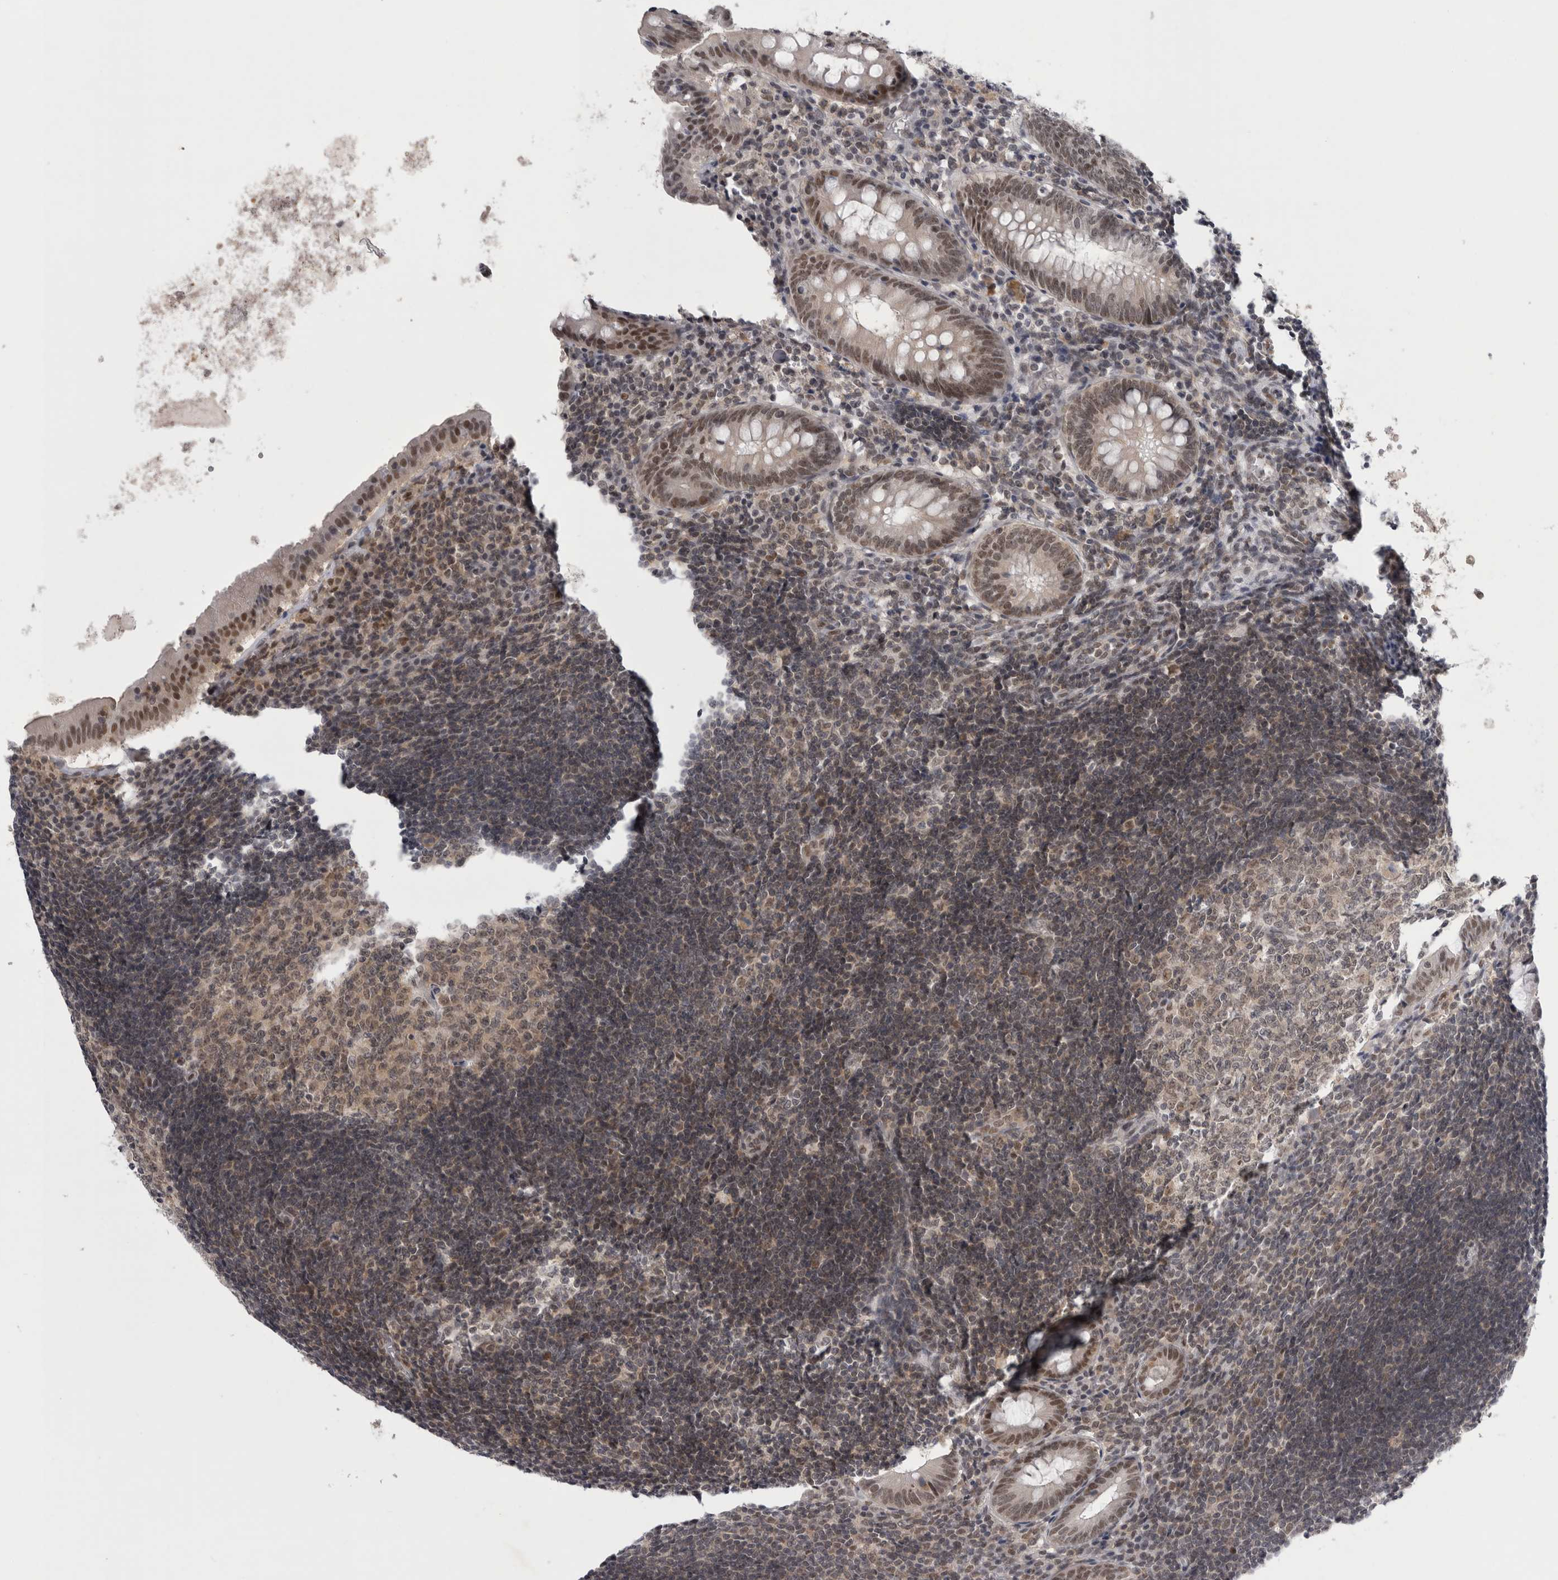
{"staining": {"intensity": "moderate", "quantity": ">75%", "location": "nuclear"}, "tissue": "appendix", "cell_type": "Glandular cells", "image_type": "normal", "snomed": [{"axis": "morphology", "description": "Normal tissue, NOS"}, {"axis": "topography", "description": "Appendix"}], "caption": "Moderate nuclear staining is identified in approximately >75% of glandular cells in normal appendix.", "gene": "PSMB2", "patient": {"sex": "female", "age": 54}}